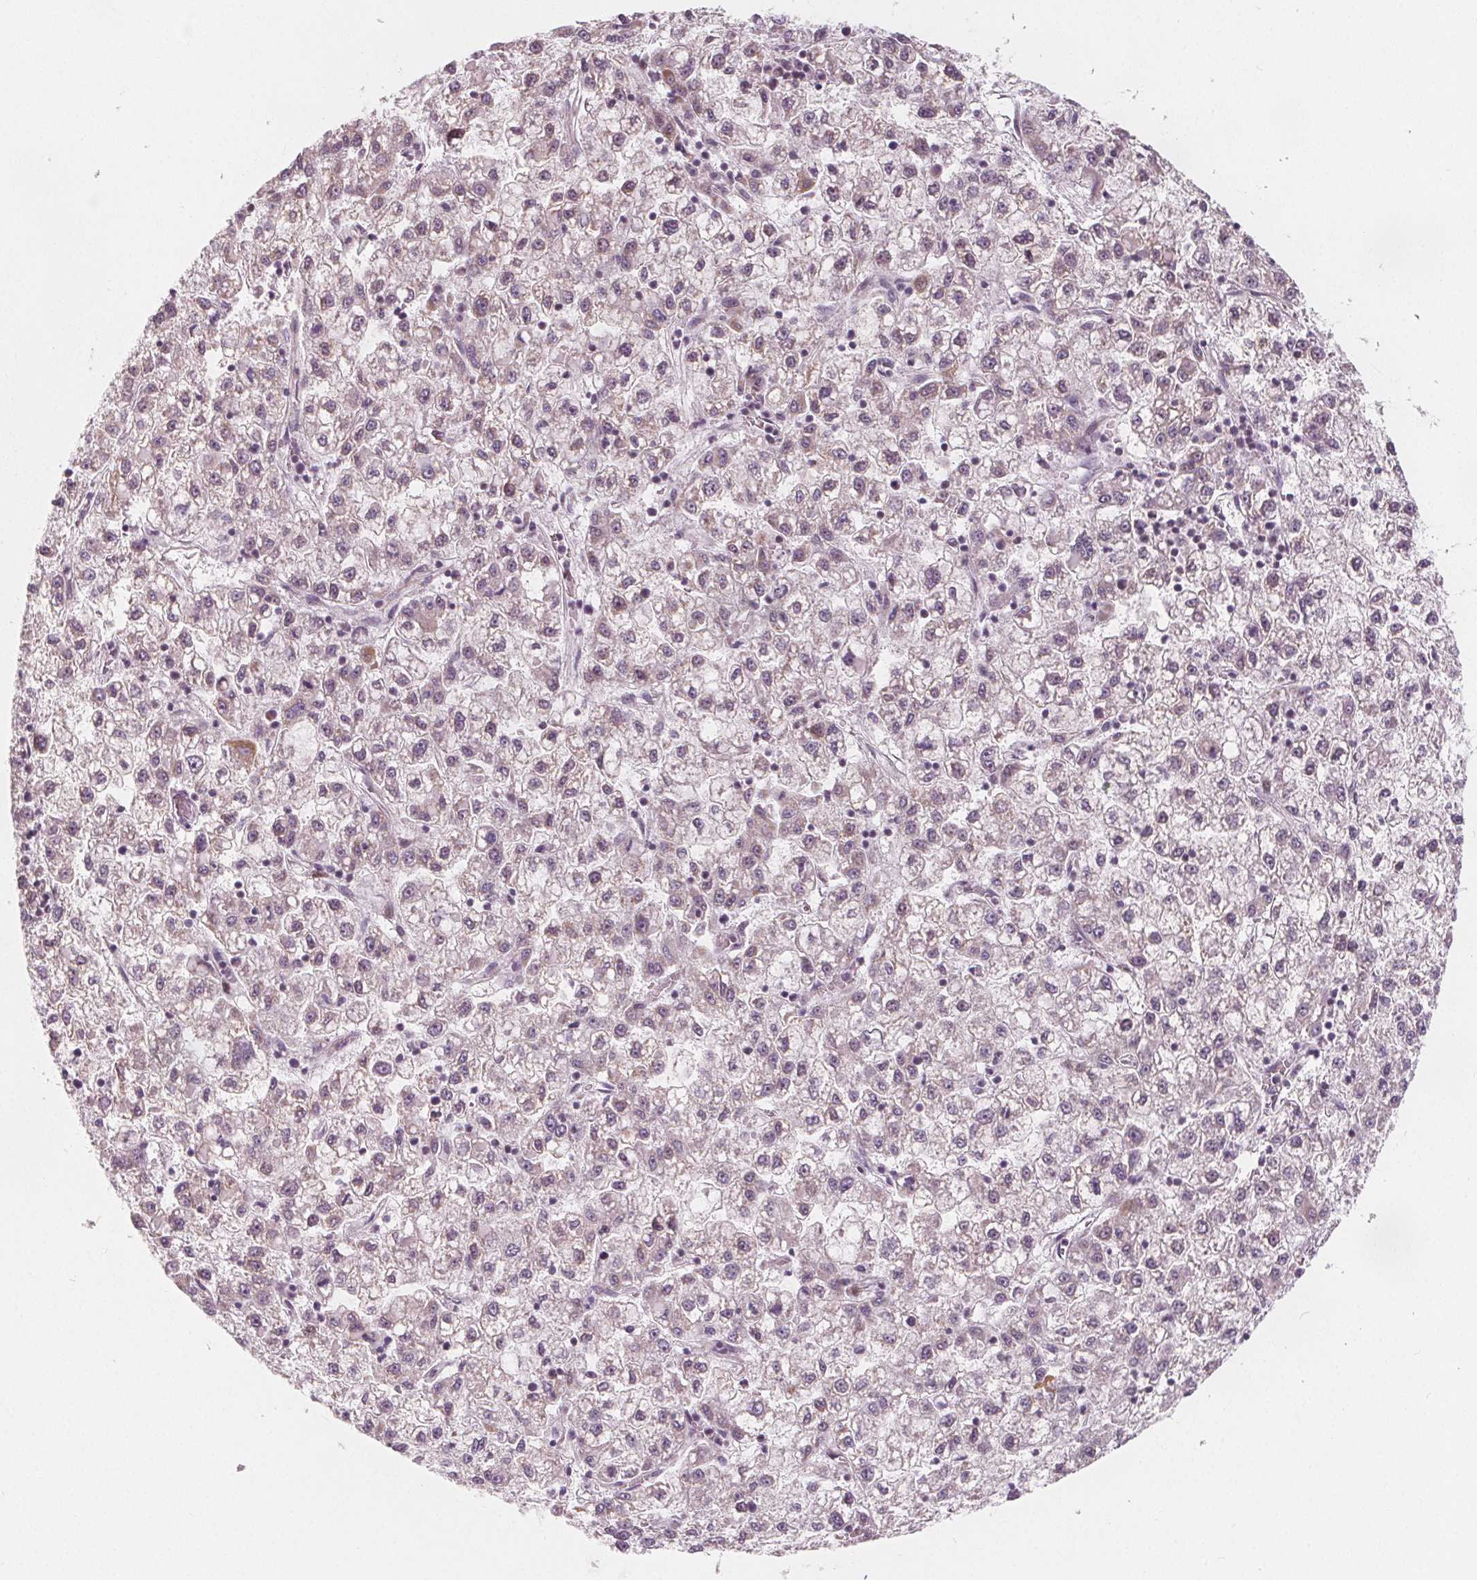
{"staining": {"intensity": "negative", "quantity": "none", "location": "none"}, "tissue": "liver cancer", "cell_type": "Tumor cells", "image_type": "cancer", "snomed": [{"axis": "morphology", "description": "Carcinoma, Hepatocellular, NOS"}, {"axis": "topography", "description": "Liver"}], "caption": "Micrograph shows no protein expression in tumor cells of liver cancer (hepatocellular carcinoma) tissue.", "gene": "NUP210L", "patient": {"sex": "male", "age": 40}}